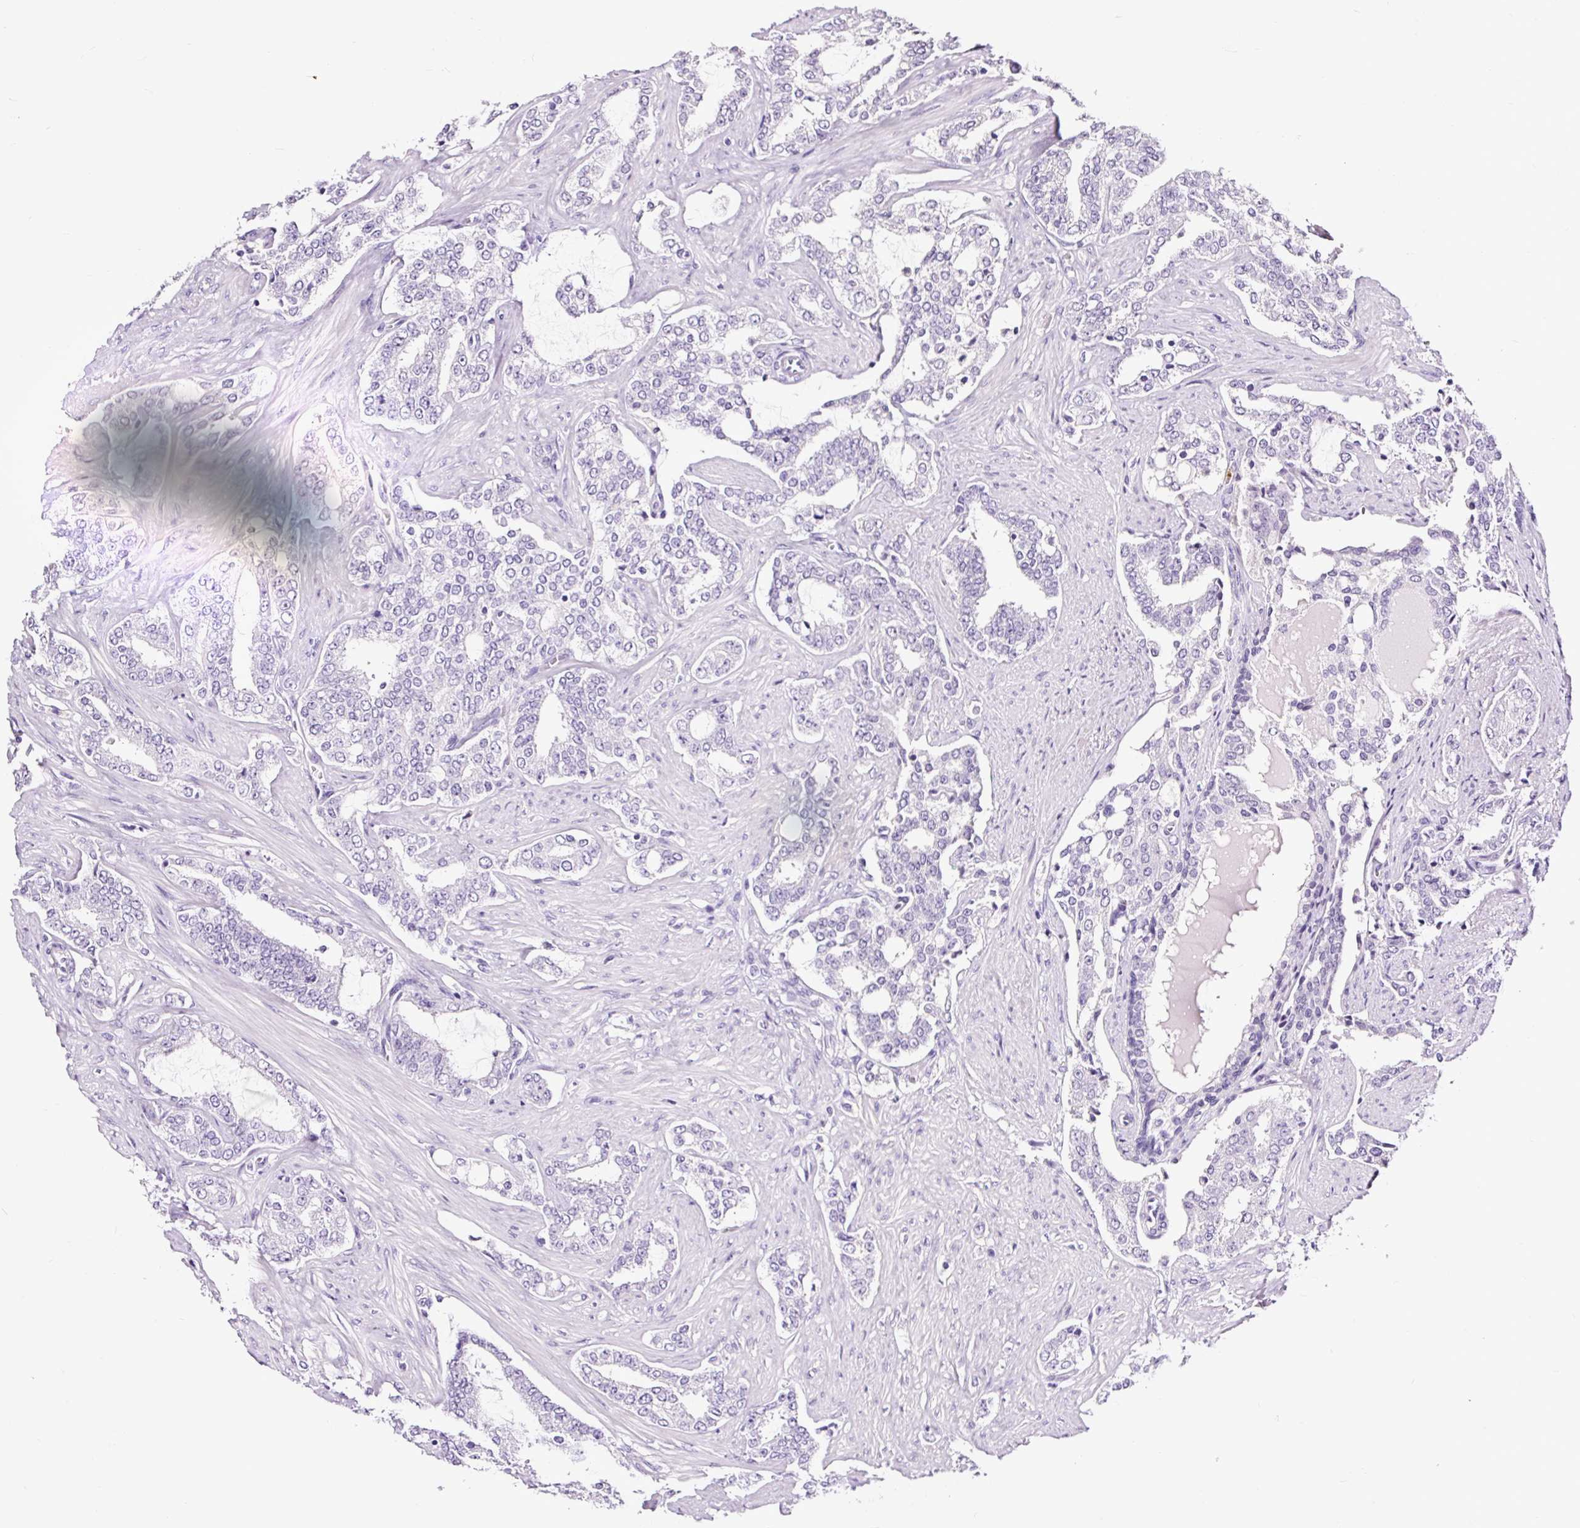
{"staining": {"intensity": "negative", "quantity": "none", "location": "none"}, "tissue": "prostate cancer", "cell_type": "Tumor cells", "image_type": "cancer", "snomed": [{"axis": "morphology", "description": "Adenocarcinoma, High grade"}, {"axis": "topography", "description": "Prostate"}], "caption": "Tumor cells show no significant staining in prostate high-grade adenocarcinoma.", "gene": "SLC7A8", "patient": {"sex": "male", "age": 64}}